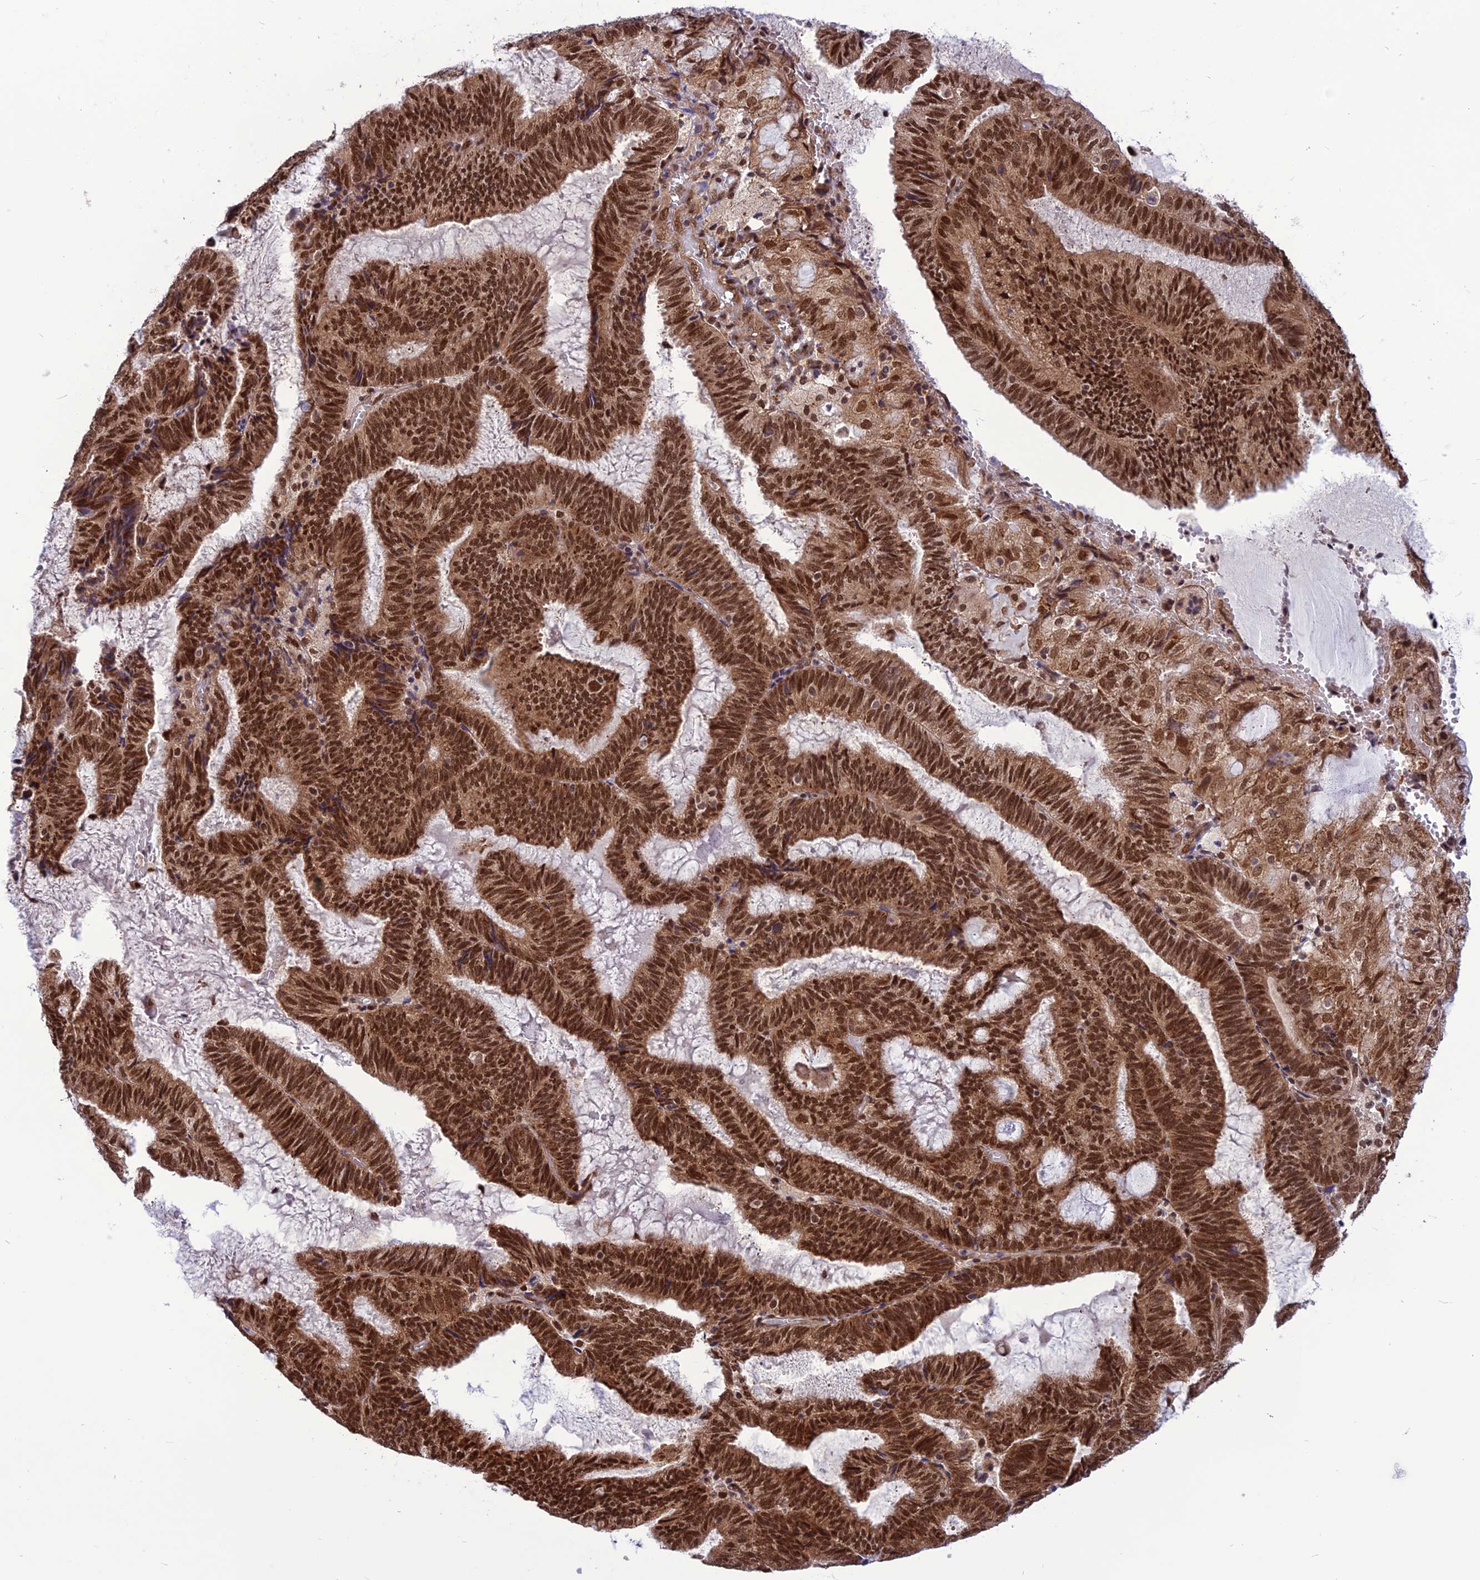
{"staining": {"intensity": "strong", "quantity": ">75%", "location": "cytoplasmic/membranous,nuclear"}, "tissue": "endometrial cancer", "cell_type": "Tumor cells", "image_type": "cancer", "snomed": [{"axis": "morphology", "description": "Adenocarcinoma, NOS"}, {"axis": "topography", "description": "Endometrium"}], "caption": "This photomicrograph reveals adenocarcinoma (endometrial) stained with IHC to label a protein in brown. The cytoplasmic/membranous and nuclear of tumor cells show strong positivity for the protein. Nuclei are counter-stained blue.", "gene": "RTRAF", "patient": {"sex": "female", "age": 81}}